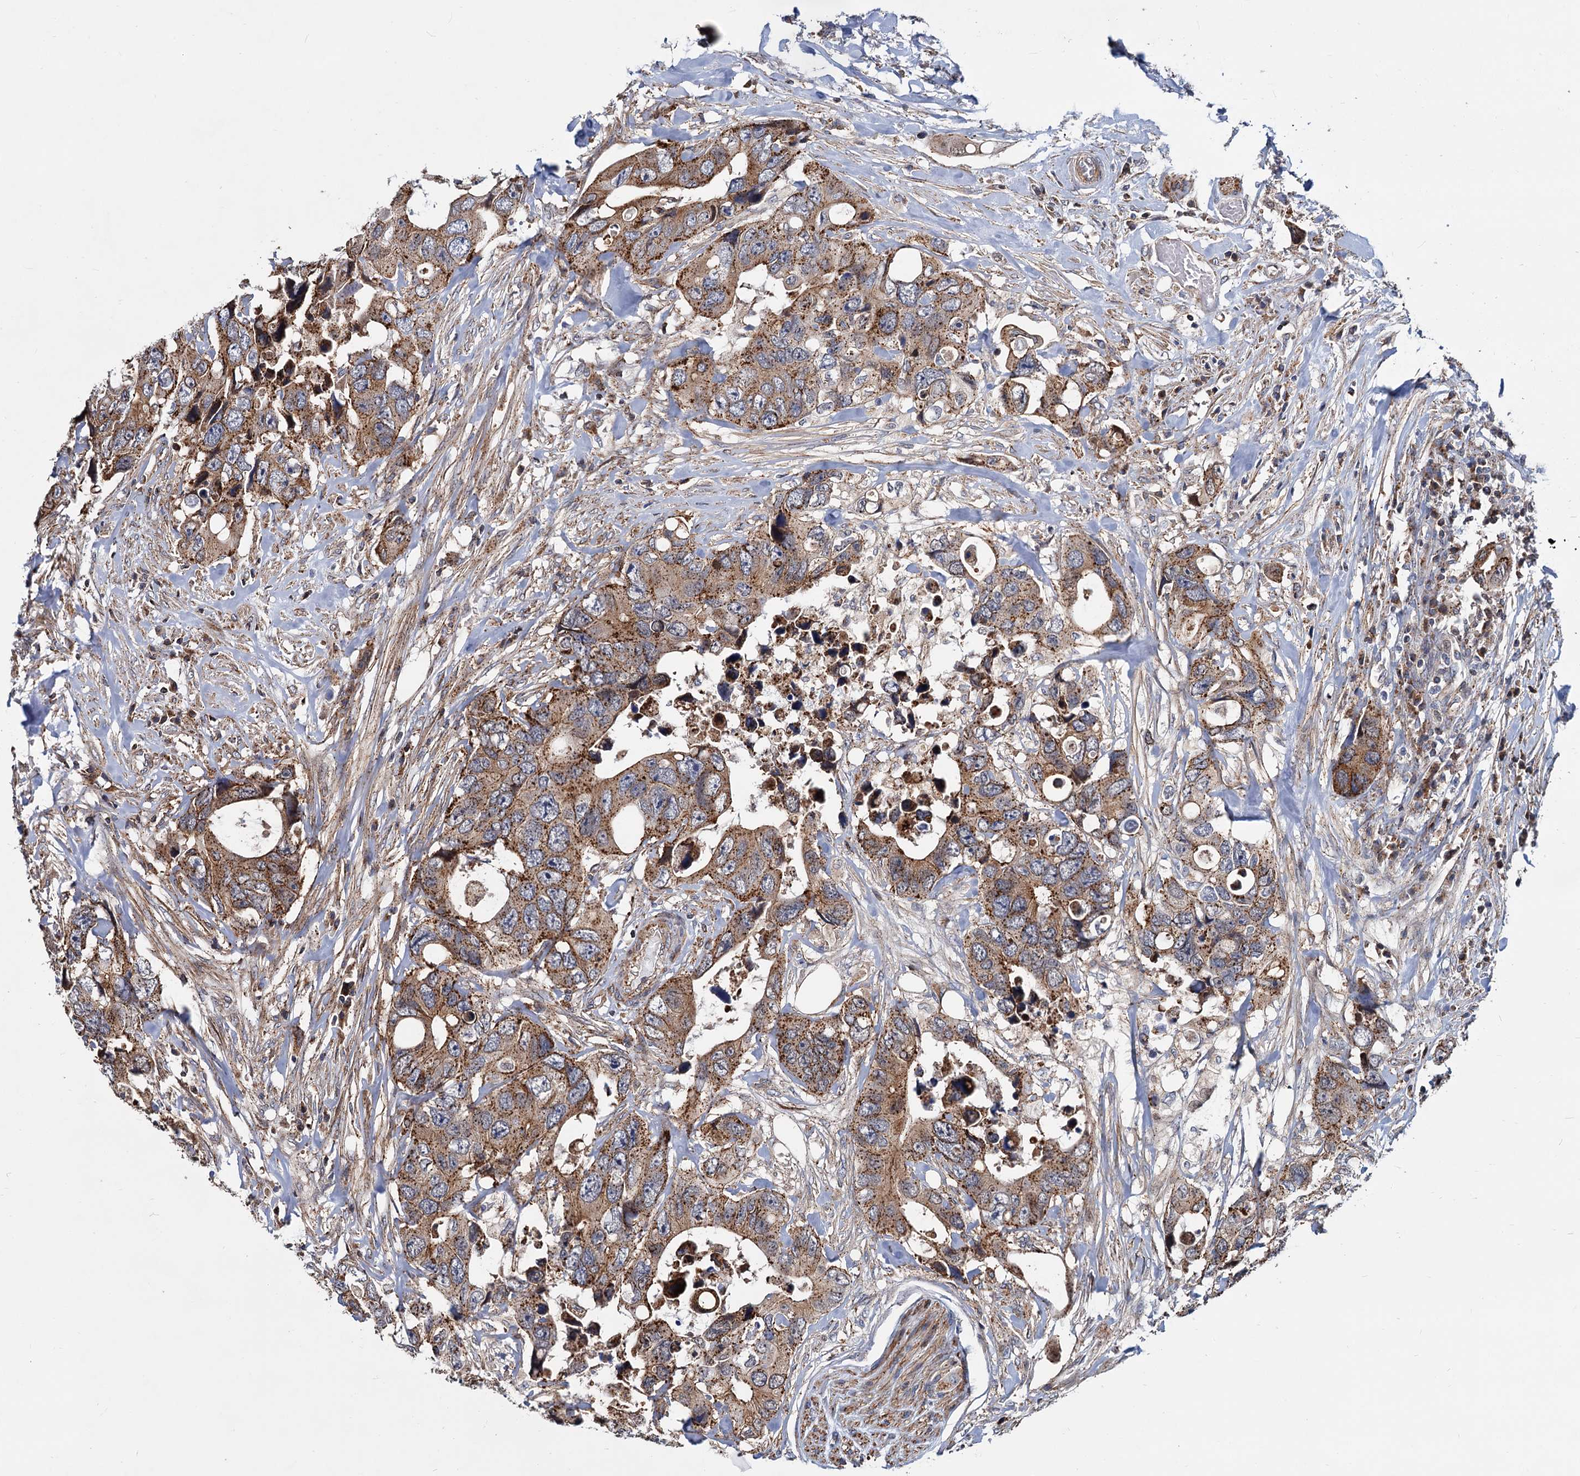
{"staining": {"intensity": "moderate", "quantity": ">75%", "location": "cytoplasmic/membranous"}, "tissue": "colorectal cancer", "cell_type": "Tumor cells", "image_type": "cancer", "snomed": [{"axis": "morphology", "description": "Adenocarcinoma, NOS"}, {"axis": "topography", "description": "Rectum"}], "caption": "This is a histology image of immunohistochemistry (IHC) staining of adenocarcinoma (colorectal), which shows moderate expression in the cytoplasmic/membranous of tumor cells.", "gene": "PSEN1", "patient": {"sex": "male", "age": 57}}